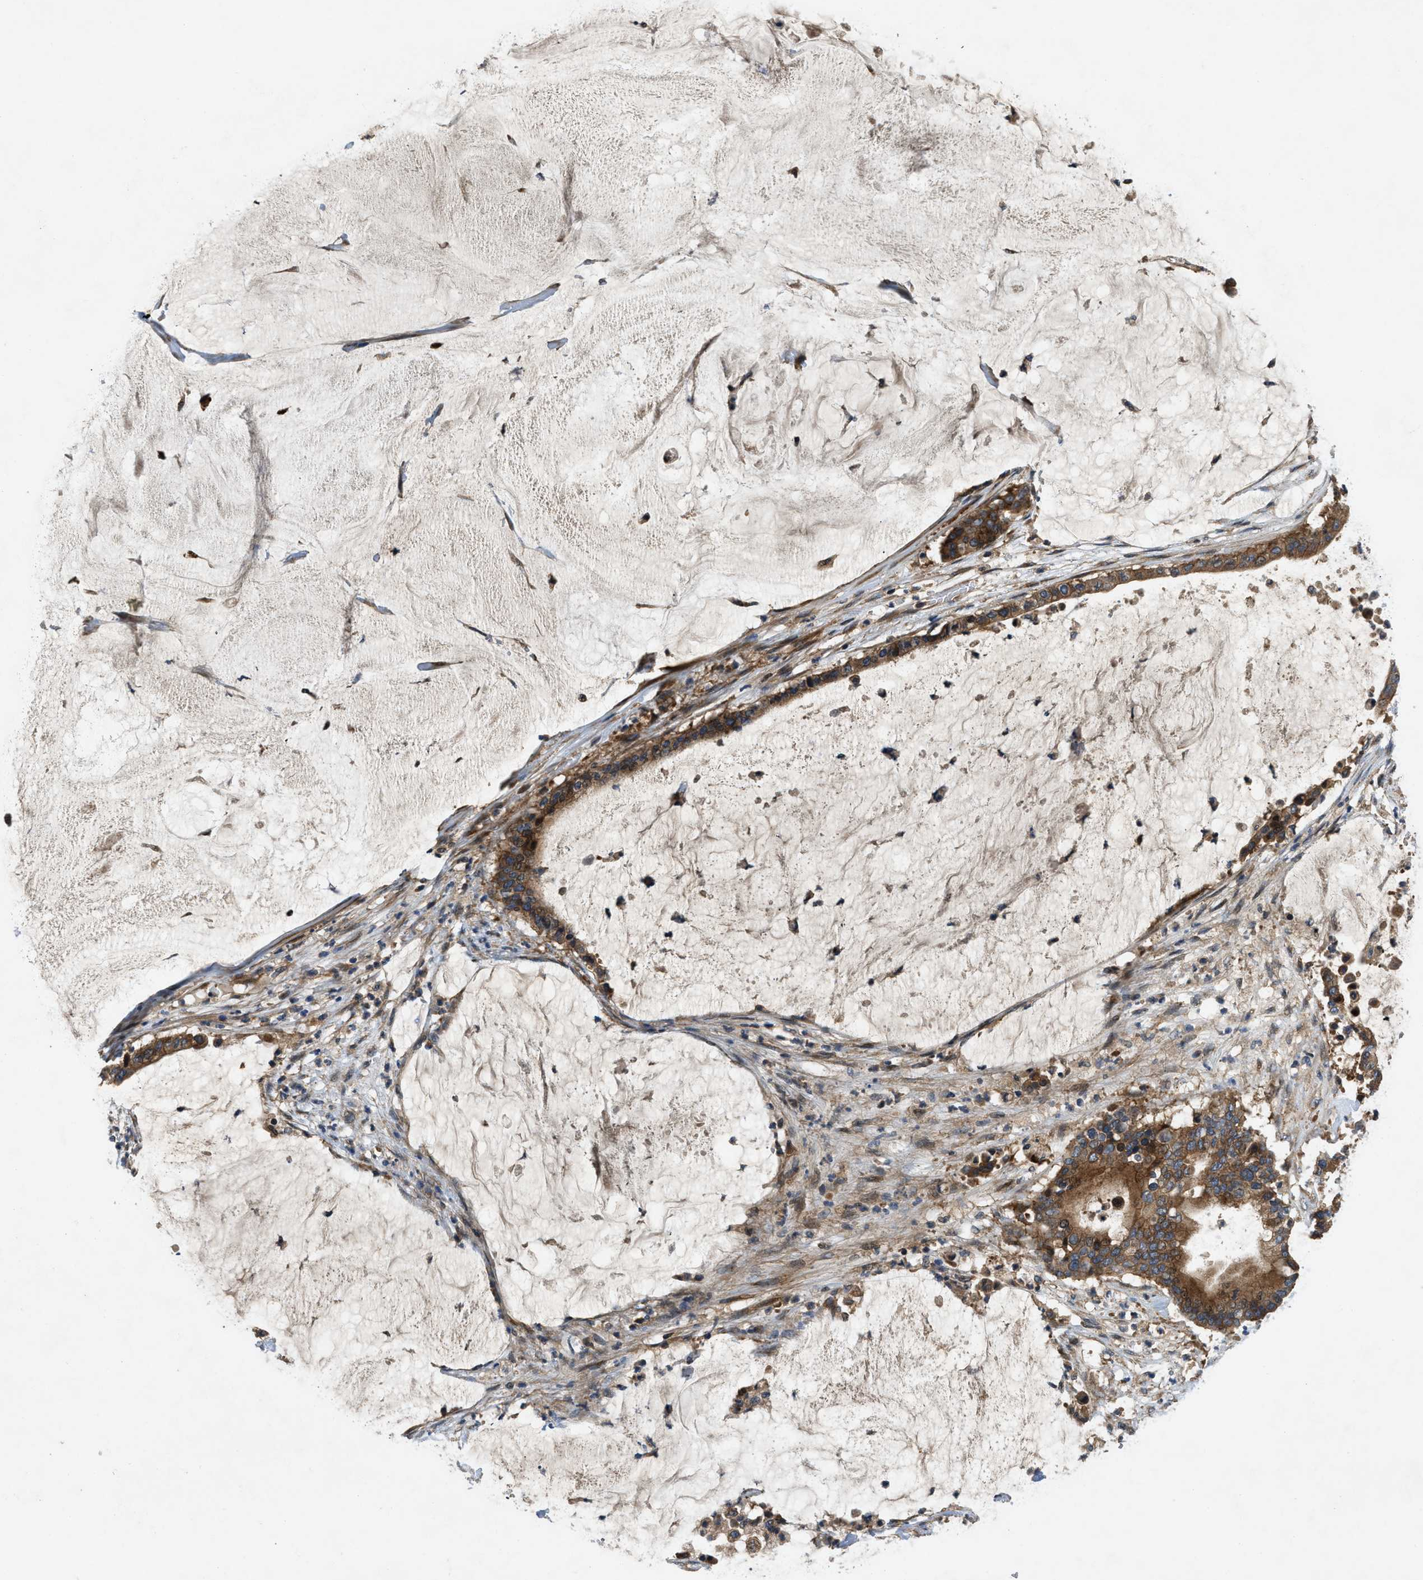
{"staining": {"intensity": "moderate", "quantity": ">75%", "location": "cytoplasmic/membranous"}, "tissue": "pancreatic cancer", "cell_type": "Tumor cells", "image_type": "cancer", "snomed": [{"axis": "morphology", "description": "Adenocarcinoma, NOS"}, {"axis": "topography", "description": "Pancreas"}], "caption": "Immunohistochemical staining of human pancreatic adenocarcinoma displays moderate cytoplasmic/membranous protein staining in approximately >75% of tumor cells. (DAB IHC, brown staining for protein, blue staining for nuclei).", "gene": "CNNM3", "patient": {"sex": "male", "age": 41}}